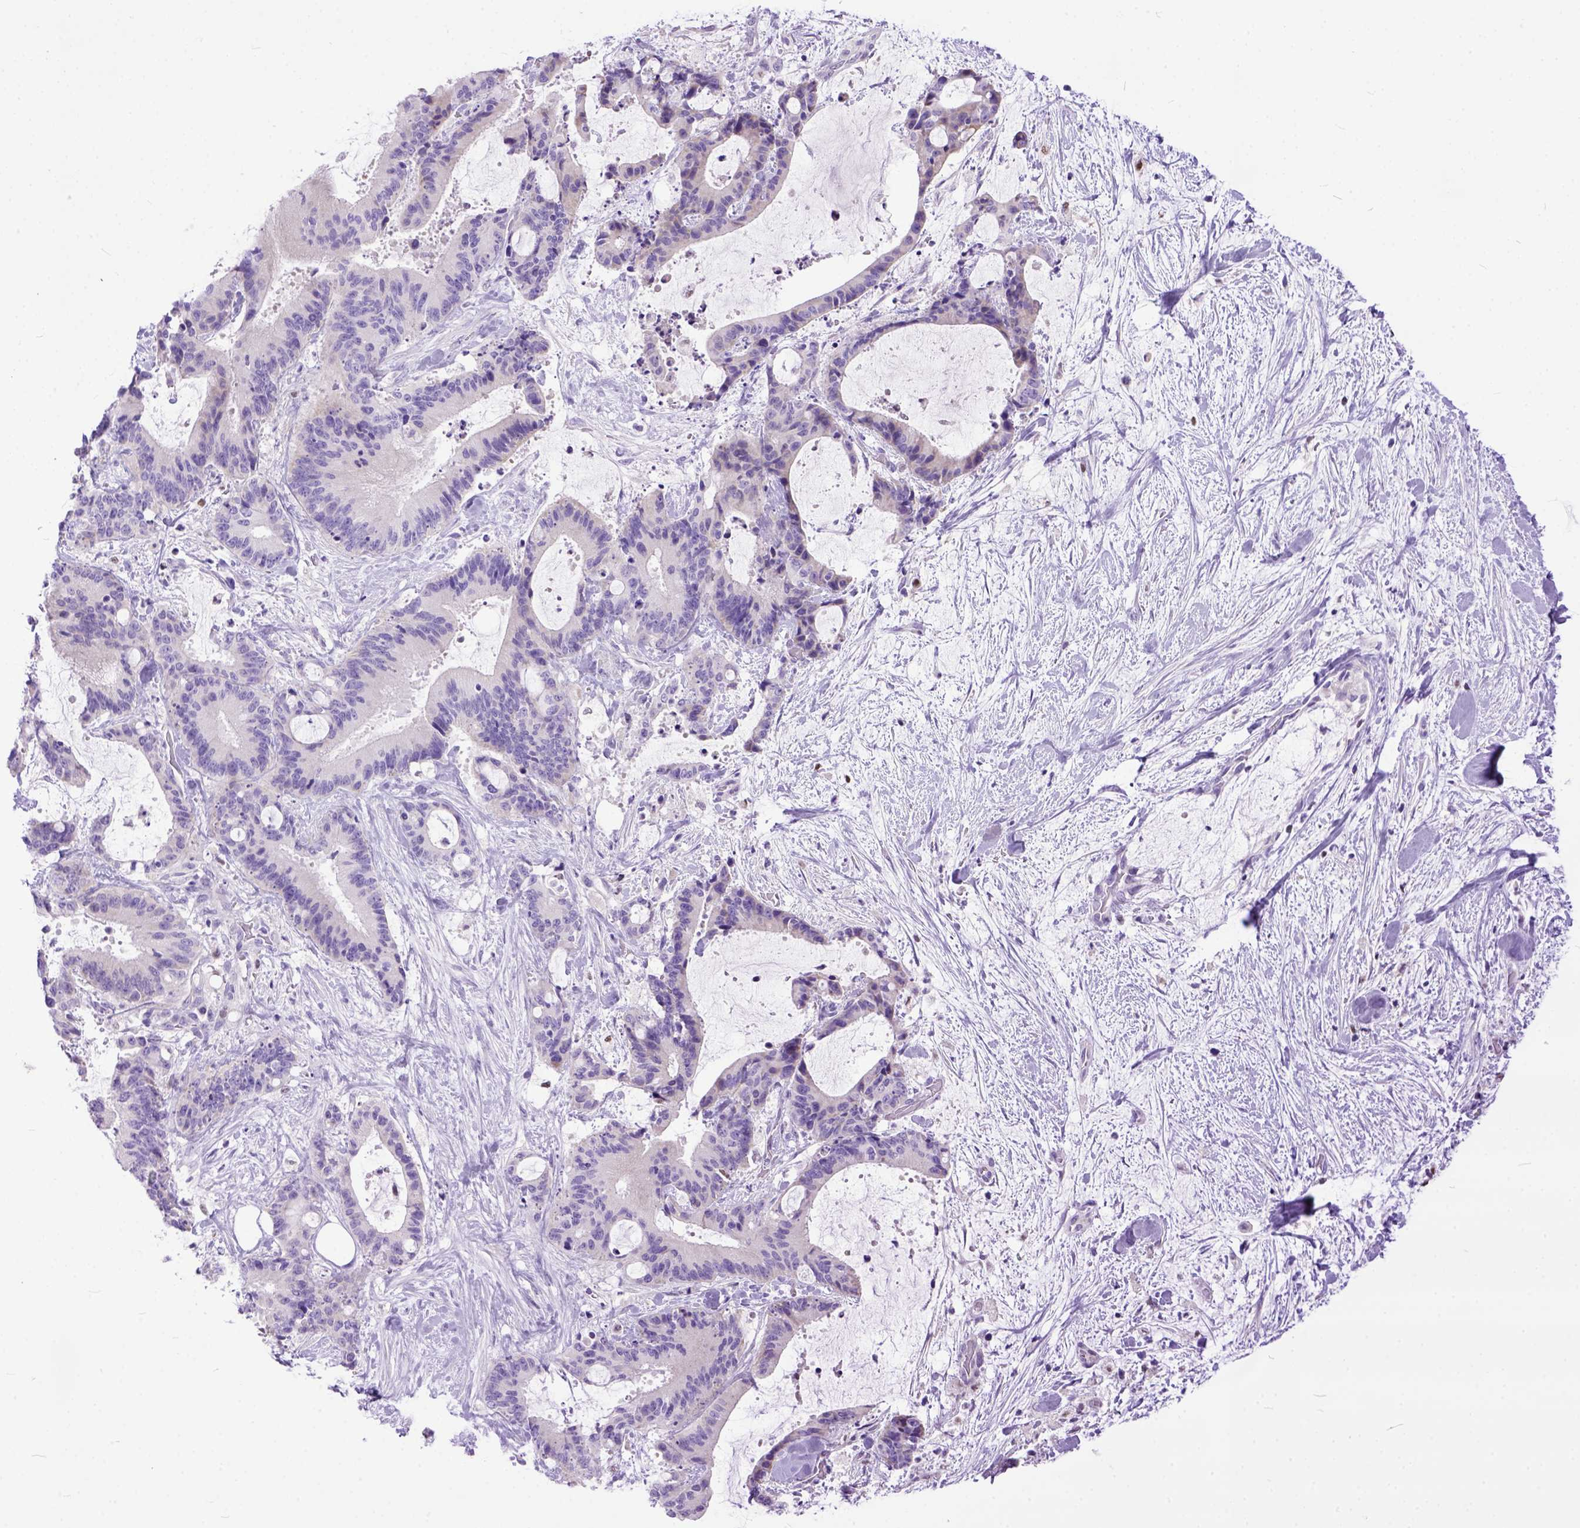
{"staining": {"intensity": "negative", "quantity": "none", "location": "none"}, "tissue": "liver cancer", "cell_type": "Tumor cells", "image_type": "cancer", "snomed": [{"axis": "morphology", "description": "Cholangiocarcinoma"}, {"axis": "topography", "description": "Liver"}], "caption": "This is an immunohistochemistry micrograph of liver cancer (cholangiocarcinoma). There is no expression in tumor cells.", "gene": "CRB1", "patient": {"sex": "female", "age": 73}}